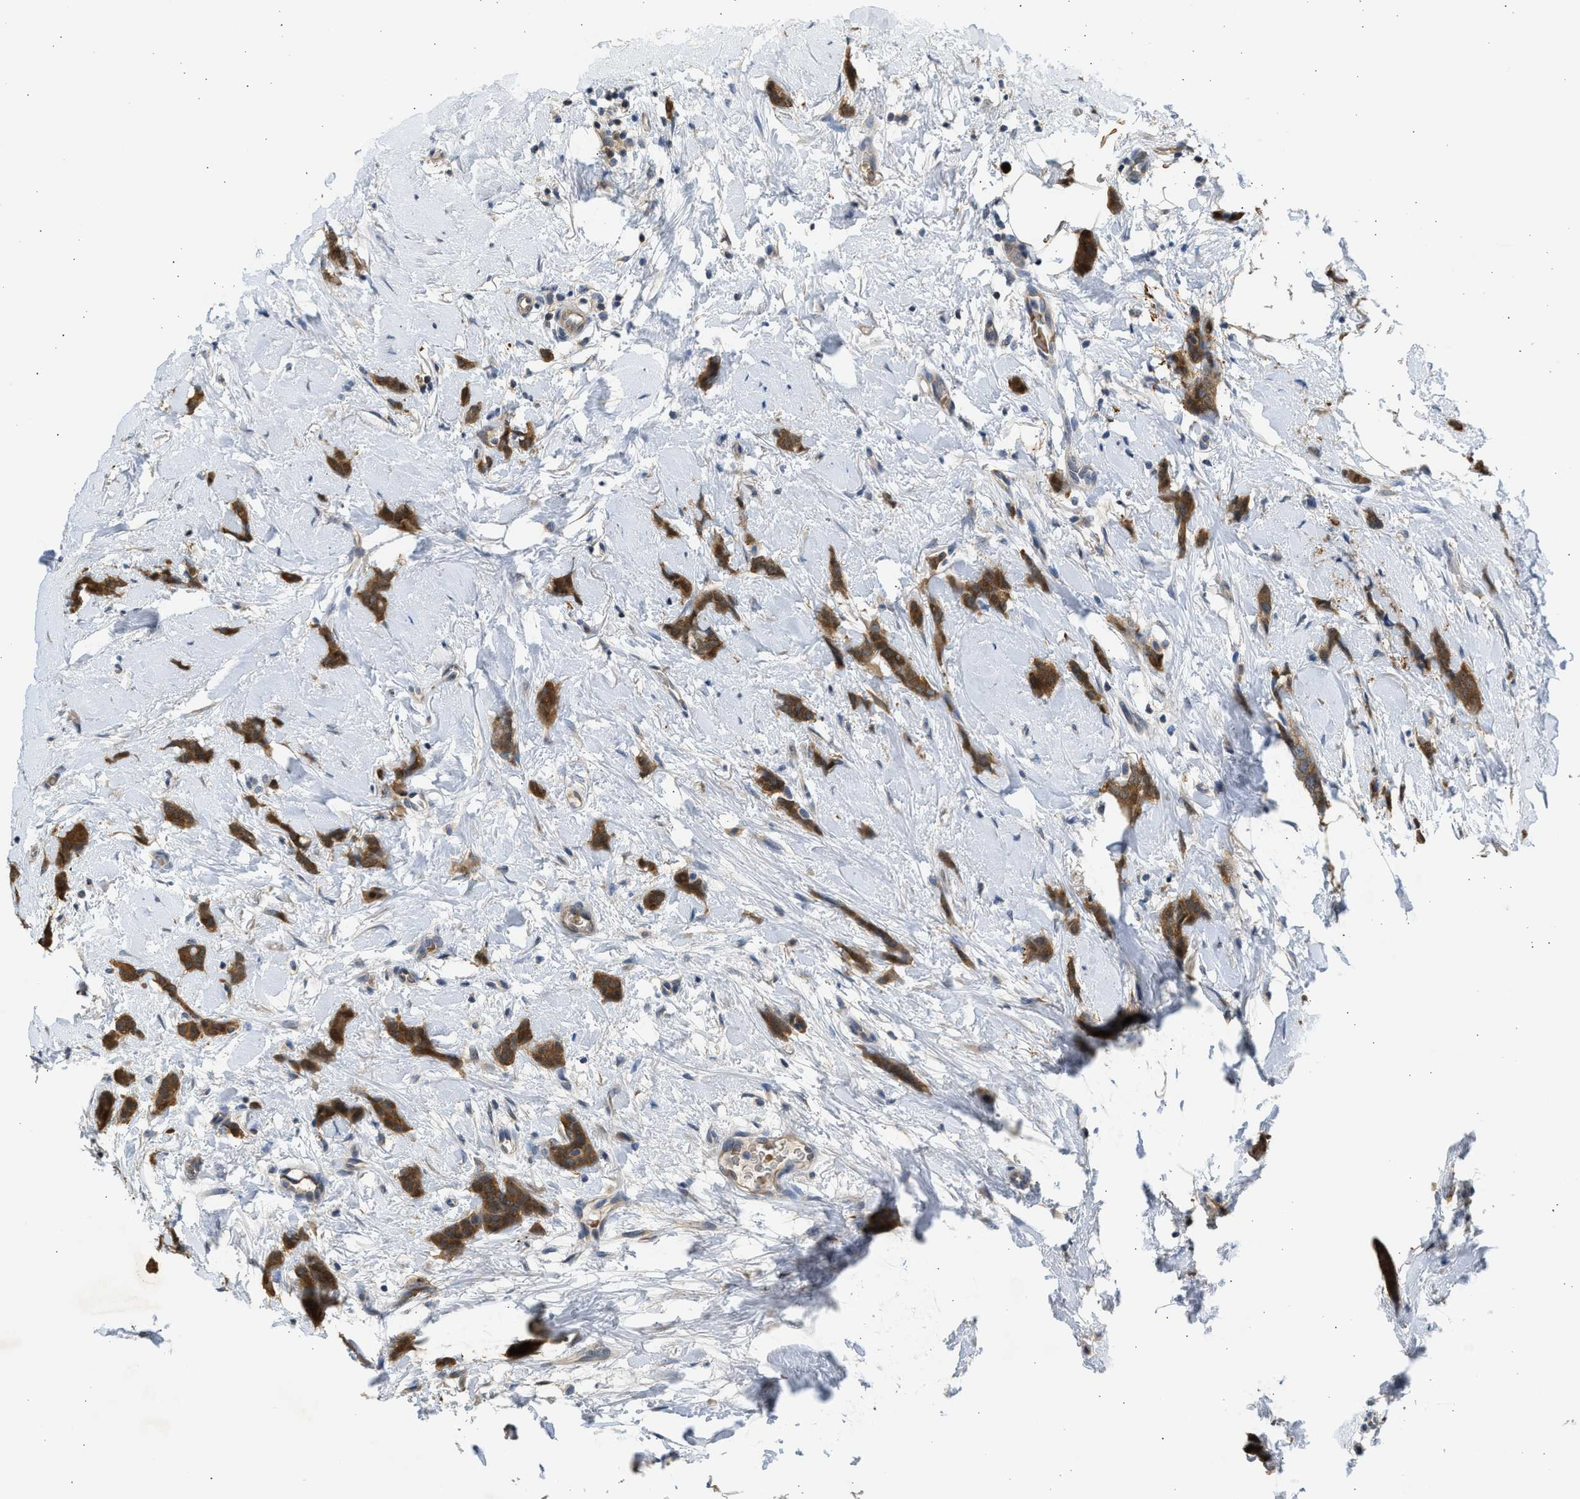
{"staining": {"intensity": "strong", "quantity": ">75%", "location": "cytoplasmic/membranous"}, "tissue": "breast cancer", "cell_type": "Tumor cells", "image_type": "cancer", "snomed": [{"axis": "morphology", "description": "Lobular carcinoma"}, {"axis": "topography", "description": "Skin"}, {"axis": "topography", "description": "Breast"}], "caption": "Immunohistochemical staining of human lobular carcinoma (breast) reveals high levels of strong cytoplasmic/membranous protein positivity in about >75% of tumor cells. Using DAB (brown) and hematoxylin (blue) stains, captured at high magnification using brightfield microscopy.", "gene": "MAPK7", "patient": {"sex": "female", "age": 46}}